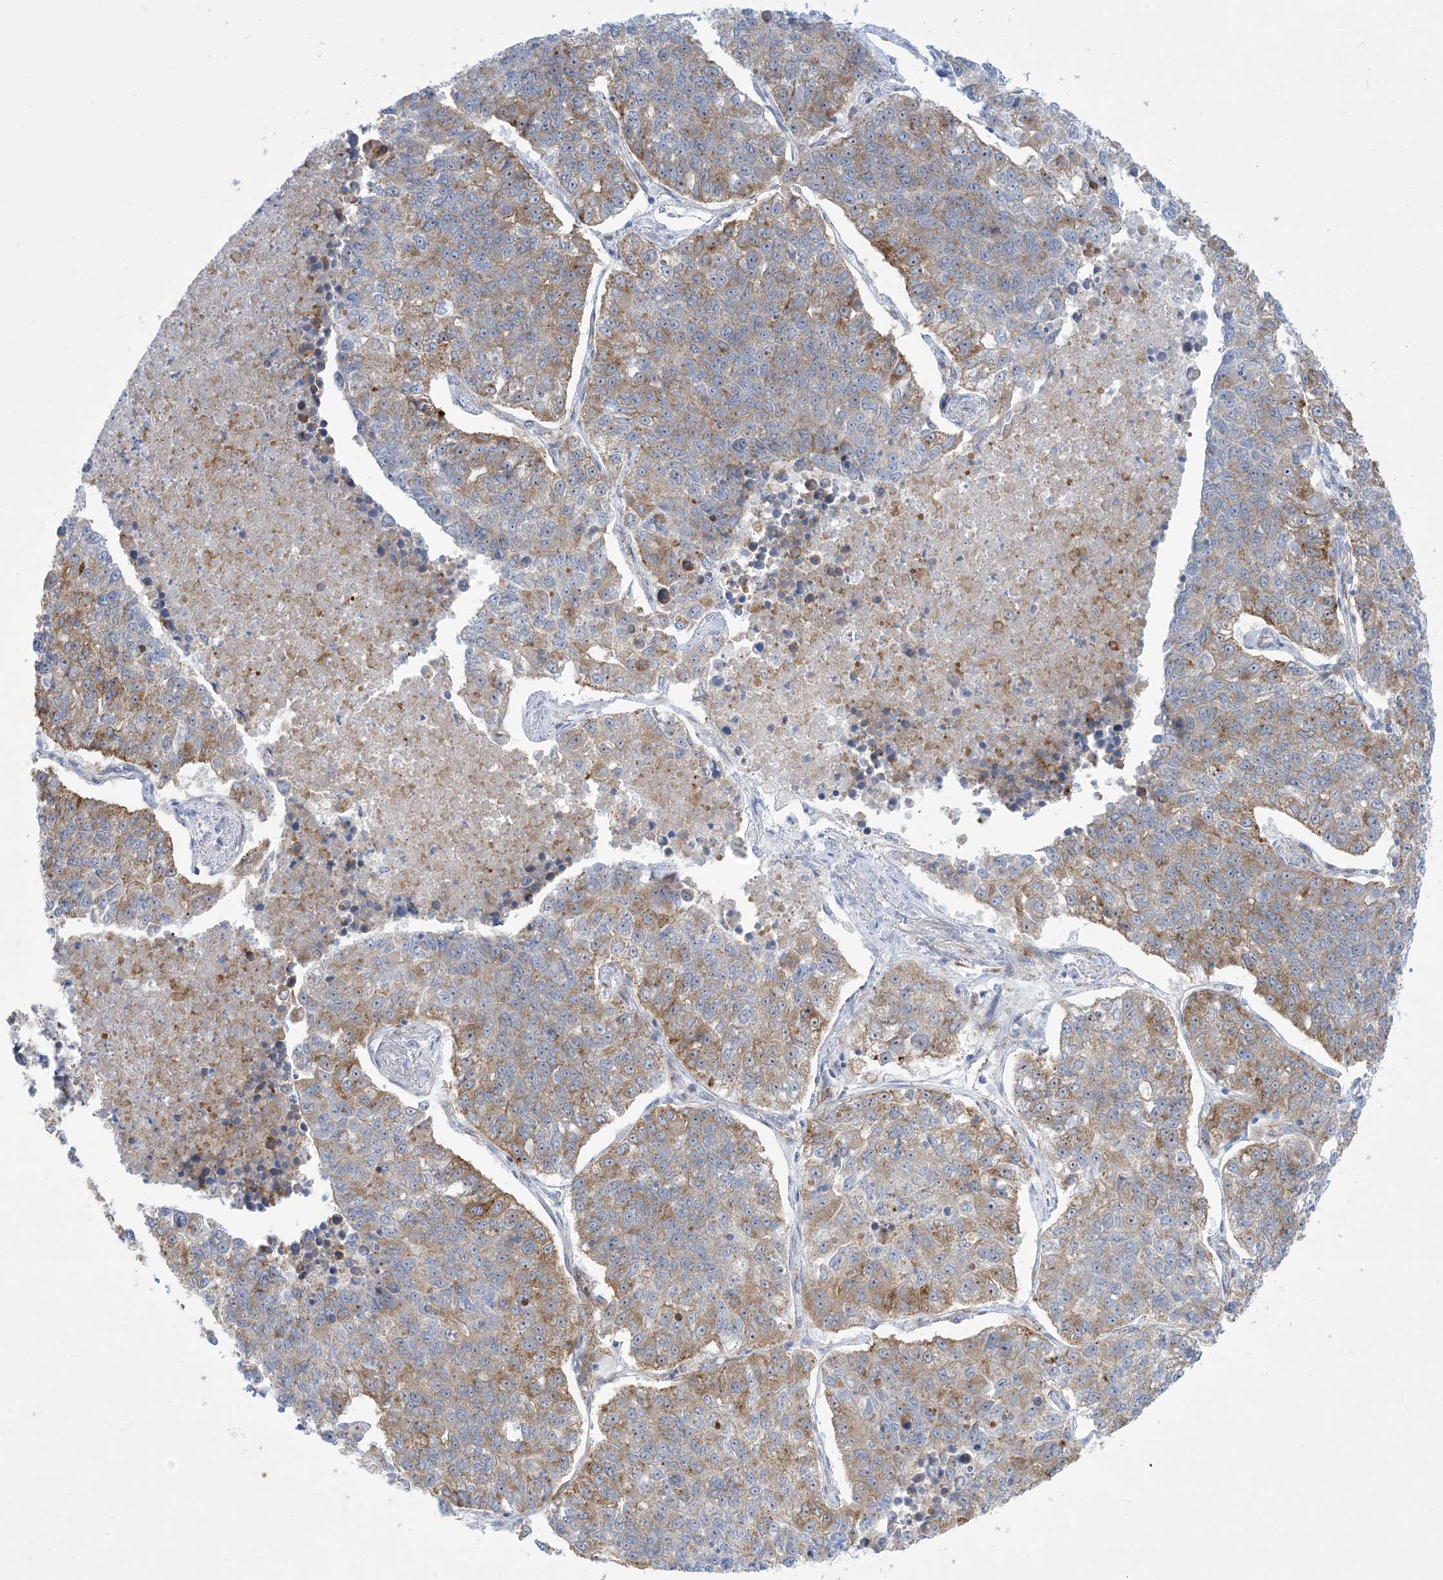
{"staining": {"intensity": "moderate", "quantity": "25%-75%", "location": "cytoplasmic/membranous"}, "tissue": "lung cancer", "cell_type": "Tumor cells", "image_type": "cancer", "snomed": [{"axis": "morphology", "description": "Adenocarcinoma, NOS"}, {"axis": "topography", "description": "Lung"}], "caption": "A brown stain highlights moderate cytoplasmic/membranous expression of a protein in lung cancer (adenocarcinoma) tumor cells.", "gene": "MARS2", "patient": {"sex": "male", "age": 49}}